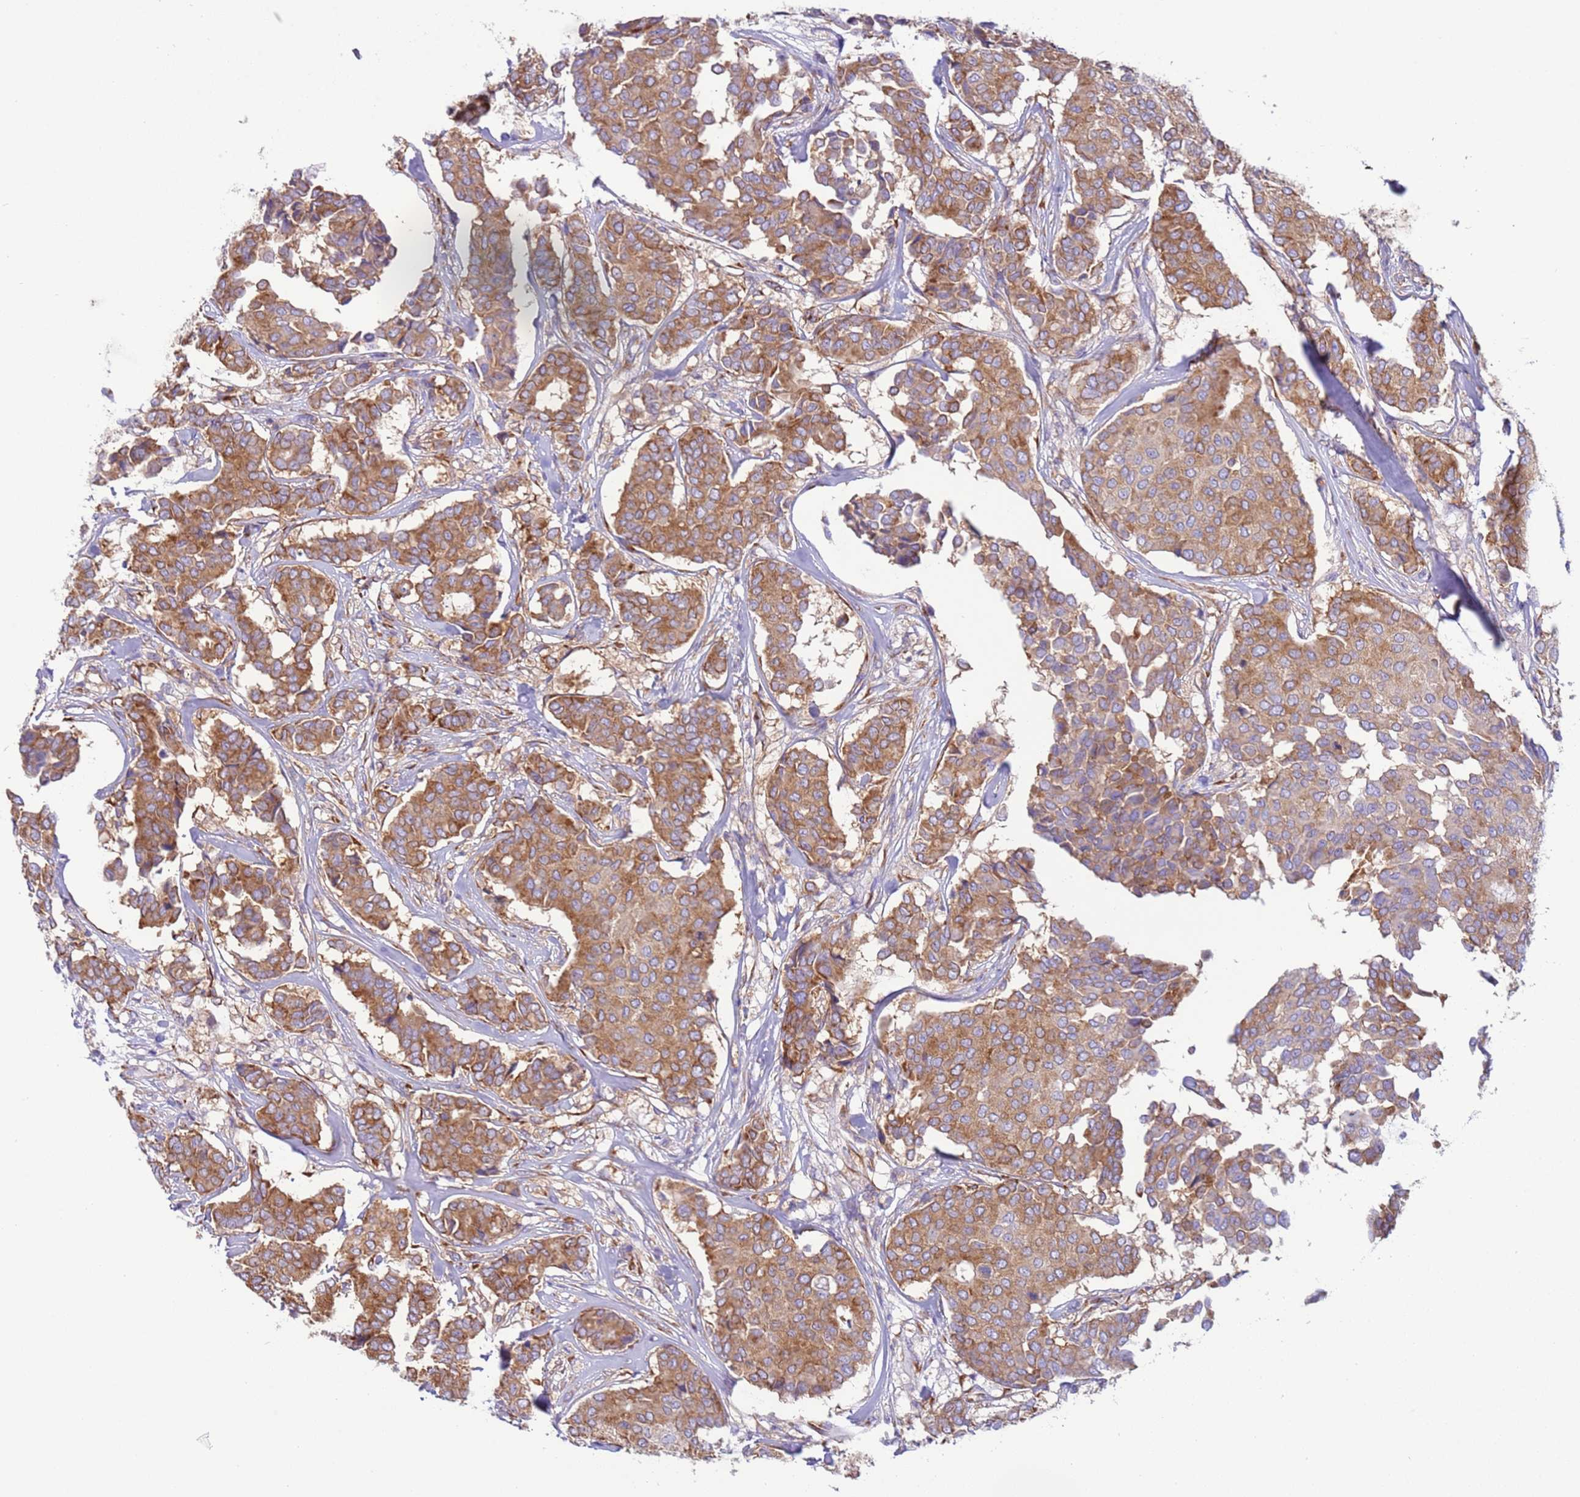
{"staining": {"intensity": "moderate", "quantity": ">75%", "location": "cytoplasmic/membranous"}, "tissue": "breast cancer", "cell_type": "Tumor cells", "image_type": "cancer", "snomed": [{"axis": "morphology", "description": "Duct carcinoma"}, {"axis": "topography", "description": "Breast"}], "caption": "Brown immunohistochemical staining in human breast cancer shows moderate cytoplasmic/membranous staining in about >75% of tumor cells.", "gene": "VARS1", "patient": {"sex": "female", "age": 75}}